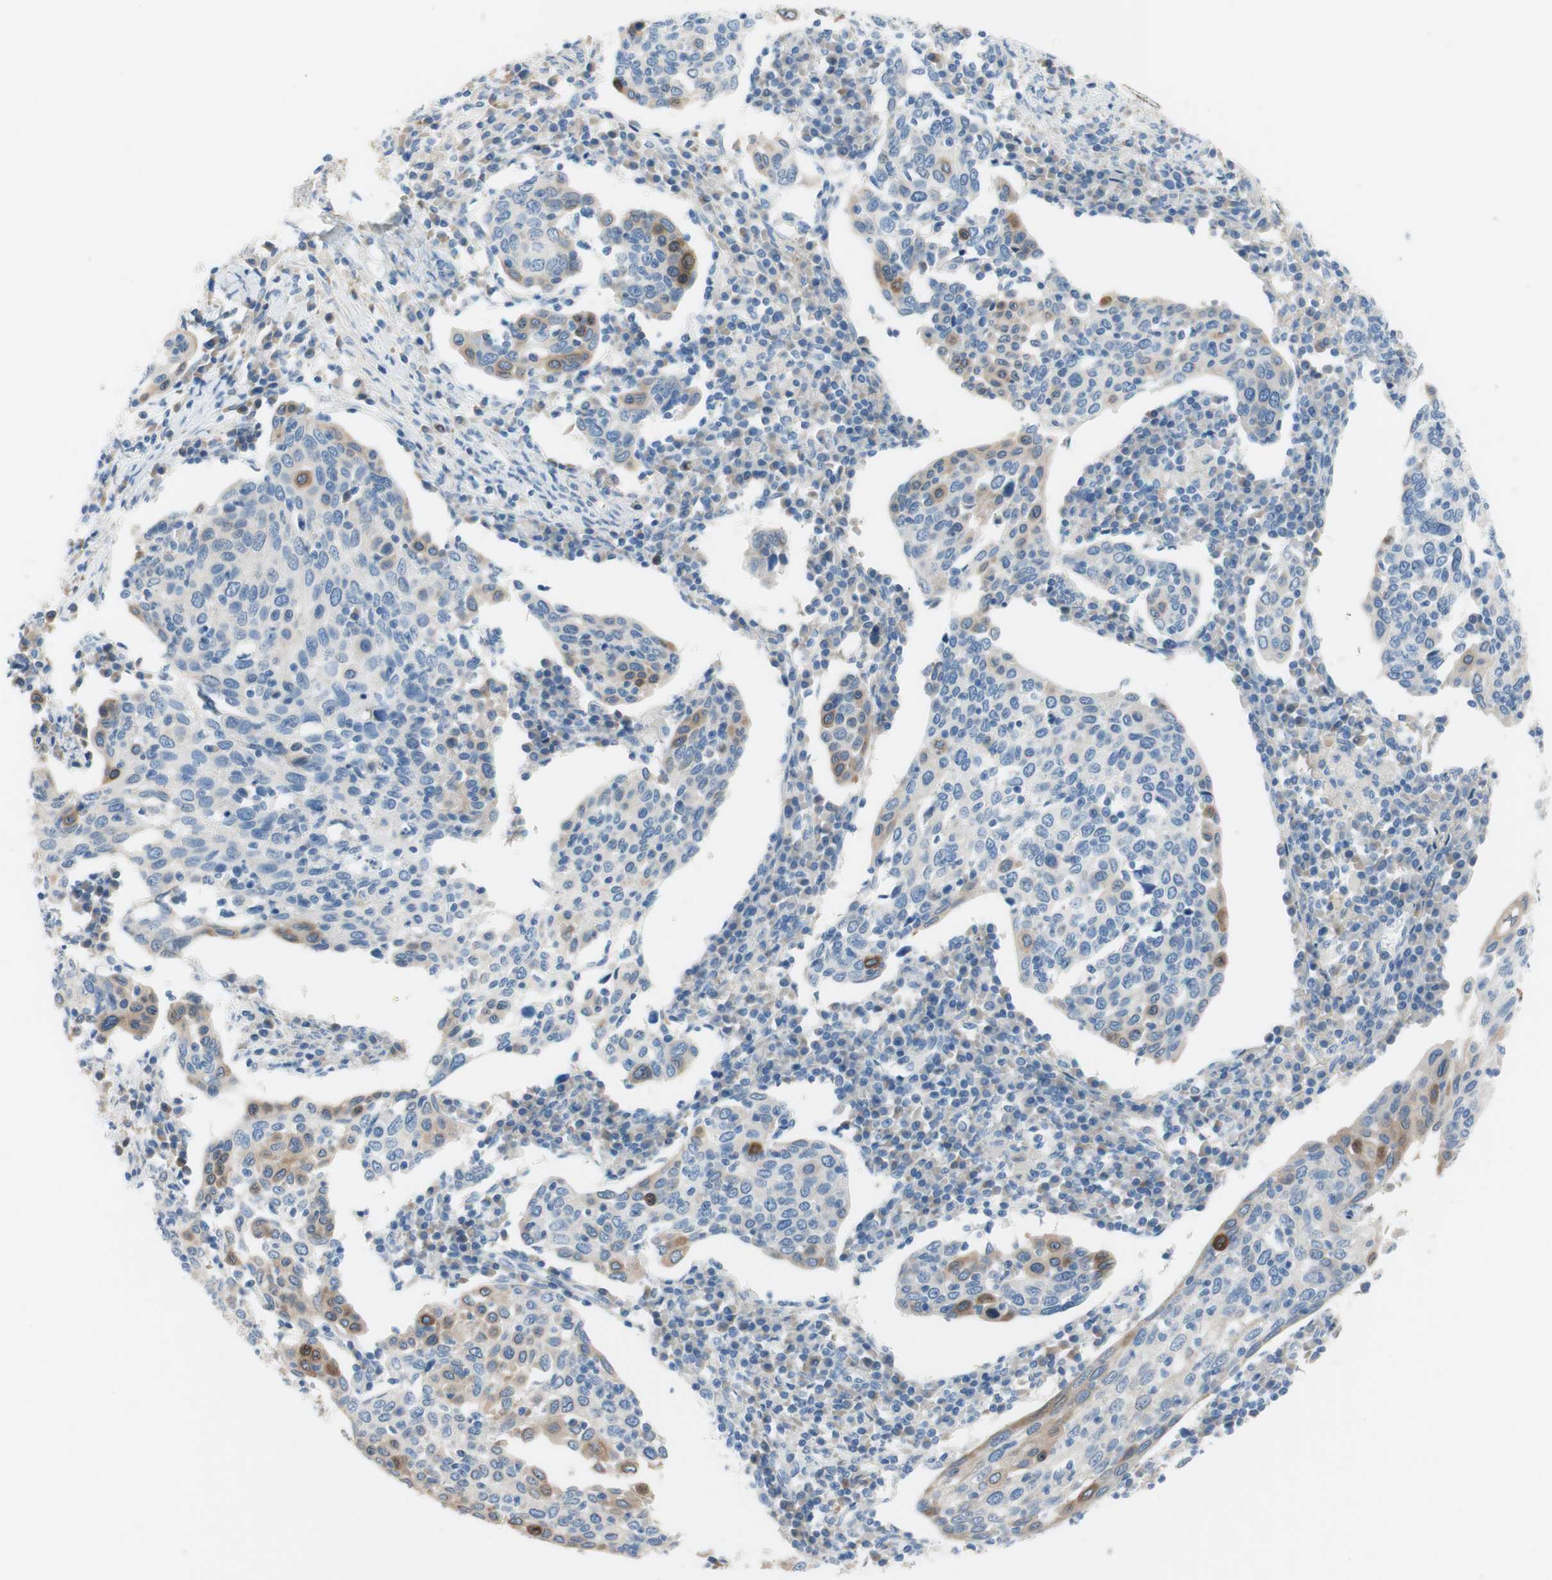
{"staining": {"intensity": "moderate", "quantity": "<25%", "location": "cytoplasmic/membranous"}, "tissue": "cervical cancer", "cell_type": "Tumor cells", "image_type": "cancer", "snomed": [{"axis": "morphology", "description": "Squamous cell carcinoma, NOS"}, {"axis": "topography", "description": "Cervix"}], "caption": "This is a micrograph of IHC staining of cervical cancer (squamous cell carcinoma), which shows moderate expression in the cytoplasmic/membranous of tumor cells.", "gene": "FDFT1", "patient": {"sex": "female", "age": 40}}